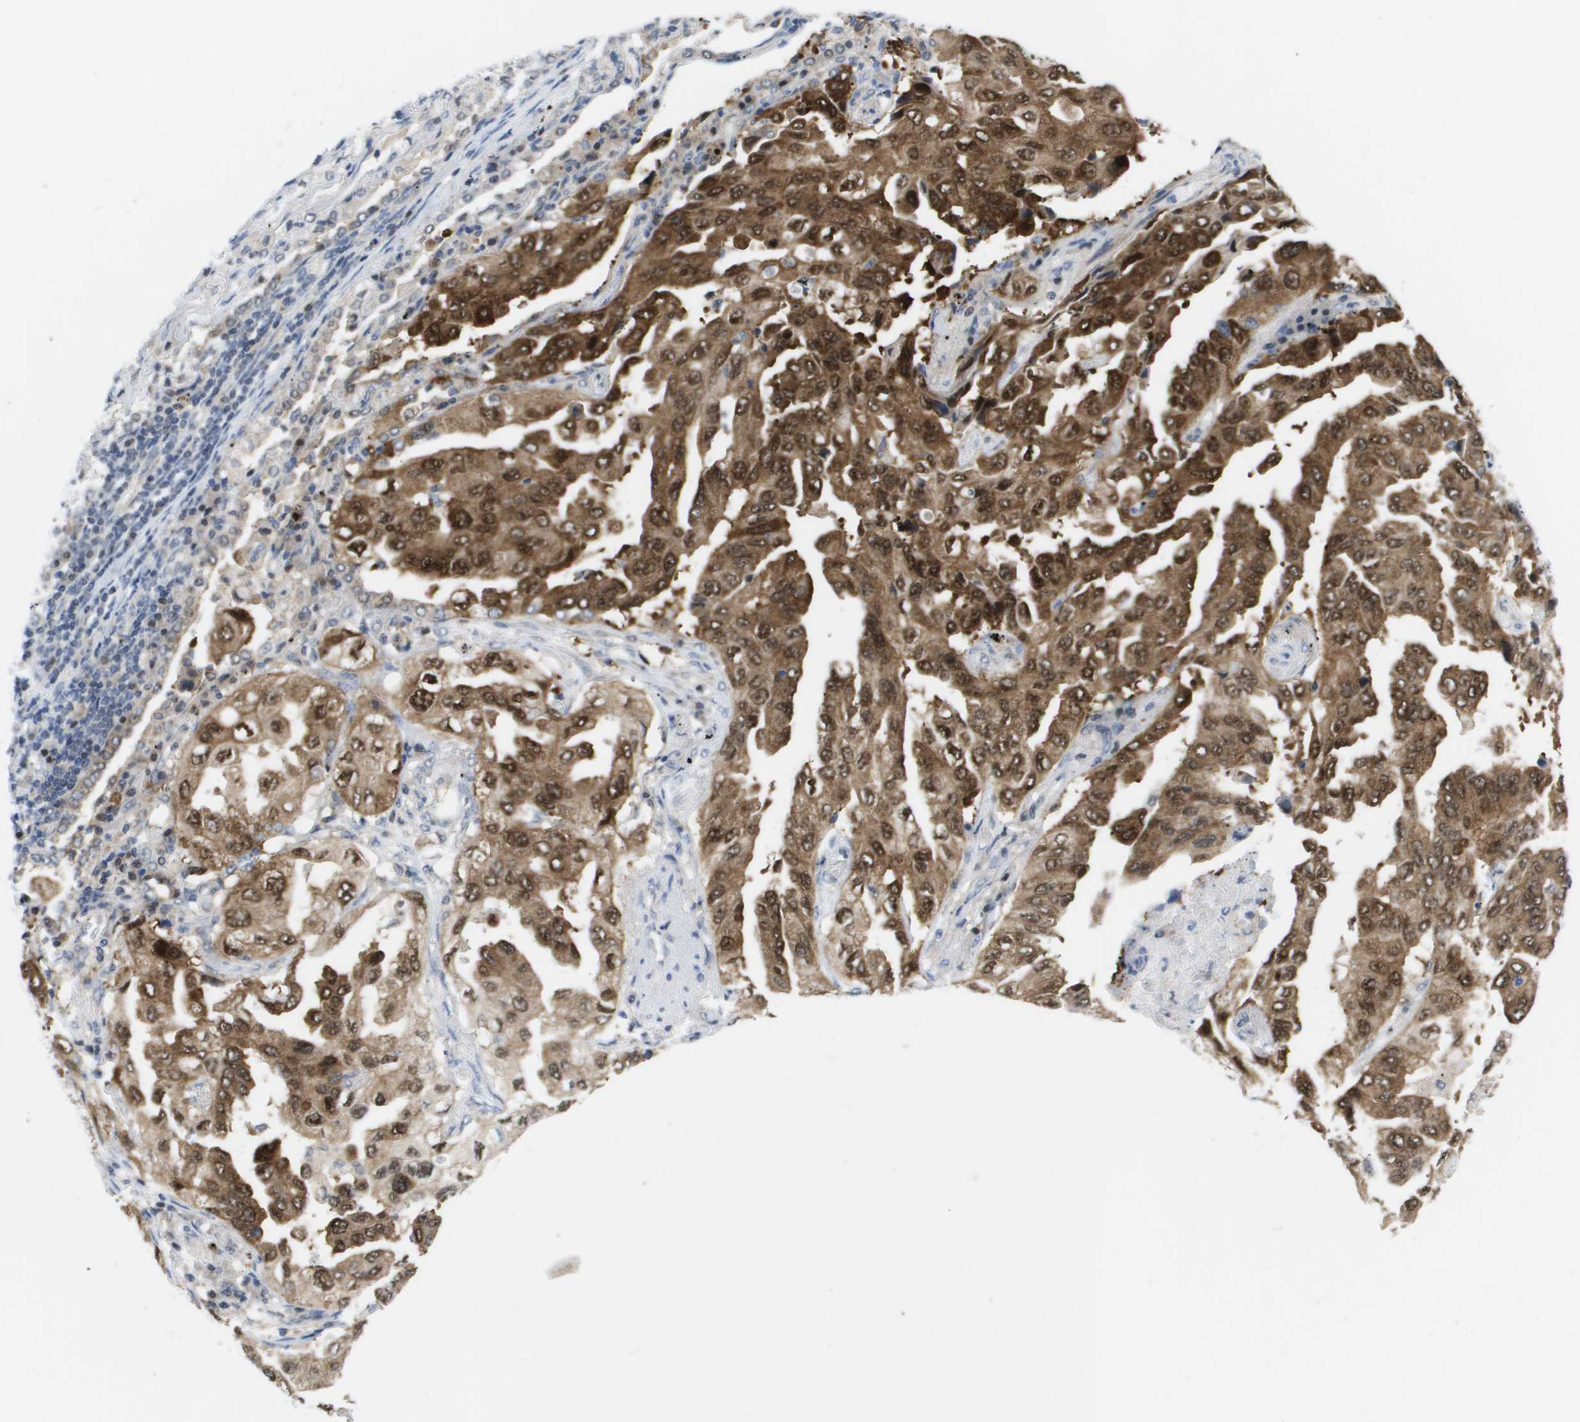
{"staining": {"intensity": "strong", "quantity": ">75%", "location": "cytoplasmic/membranous,nuclear"}, "tissue": "lung cancer", "cell_type": "Tumor cells", "image_type": "cancer", "snomed": [{"axis": "morphology", "description": "Adenocarcinoma, NOS"}, {"axis": "topography", "description": "Lung"}], "caption": "Strong cytoplasmic/membranous and nuclear positivity is seen in about >75% of tumor cells in lung adenocarcinoma. (DAB = brown stain, brightfield microscopy at high magnification).", "gene": "FKBP4", "patient": {"sex": "female", "age": 65}}